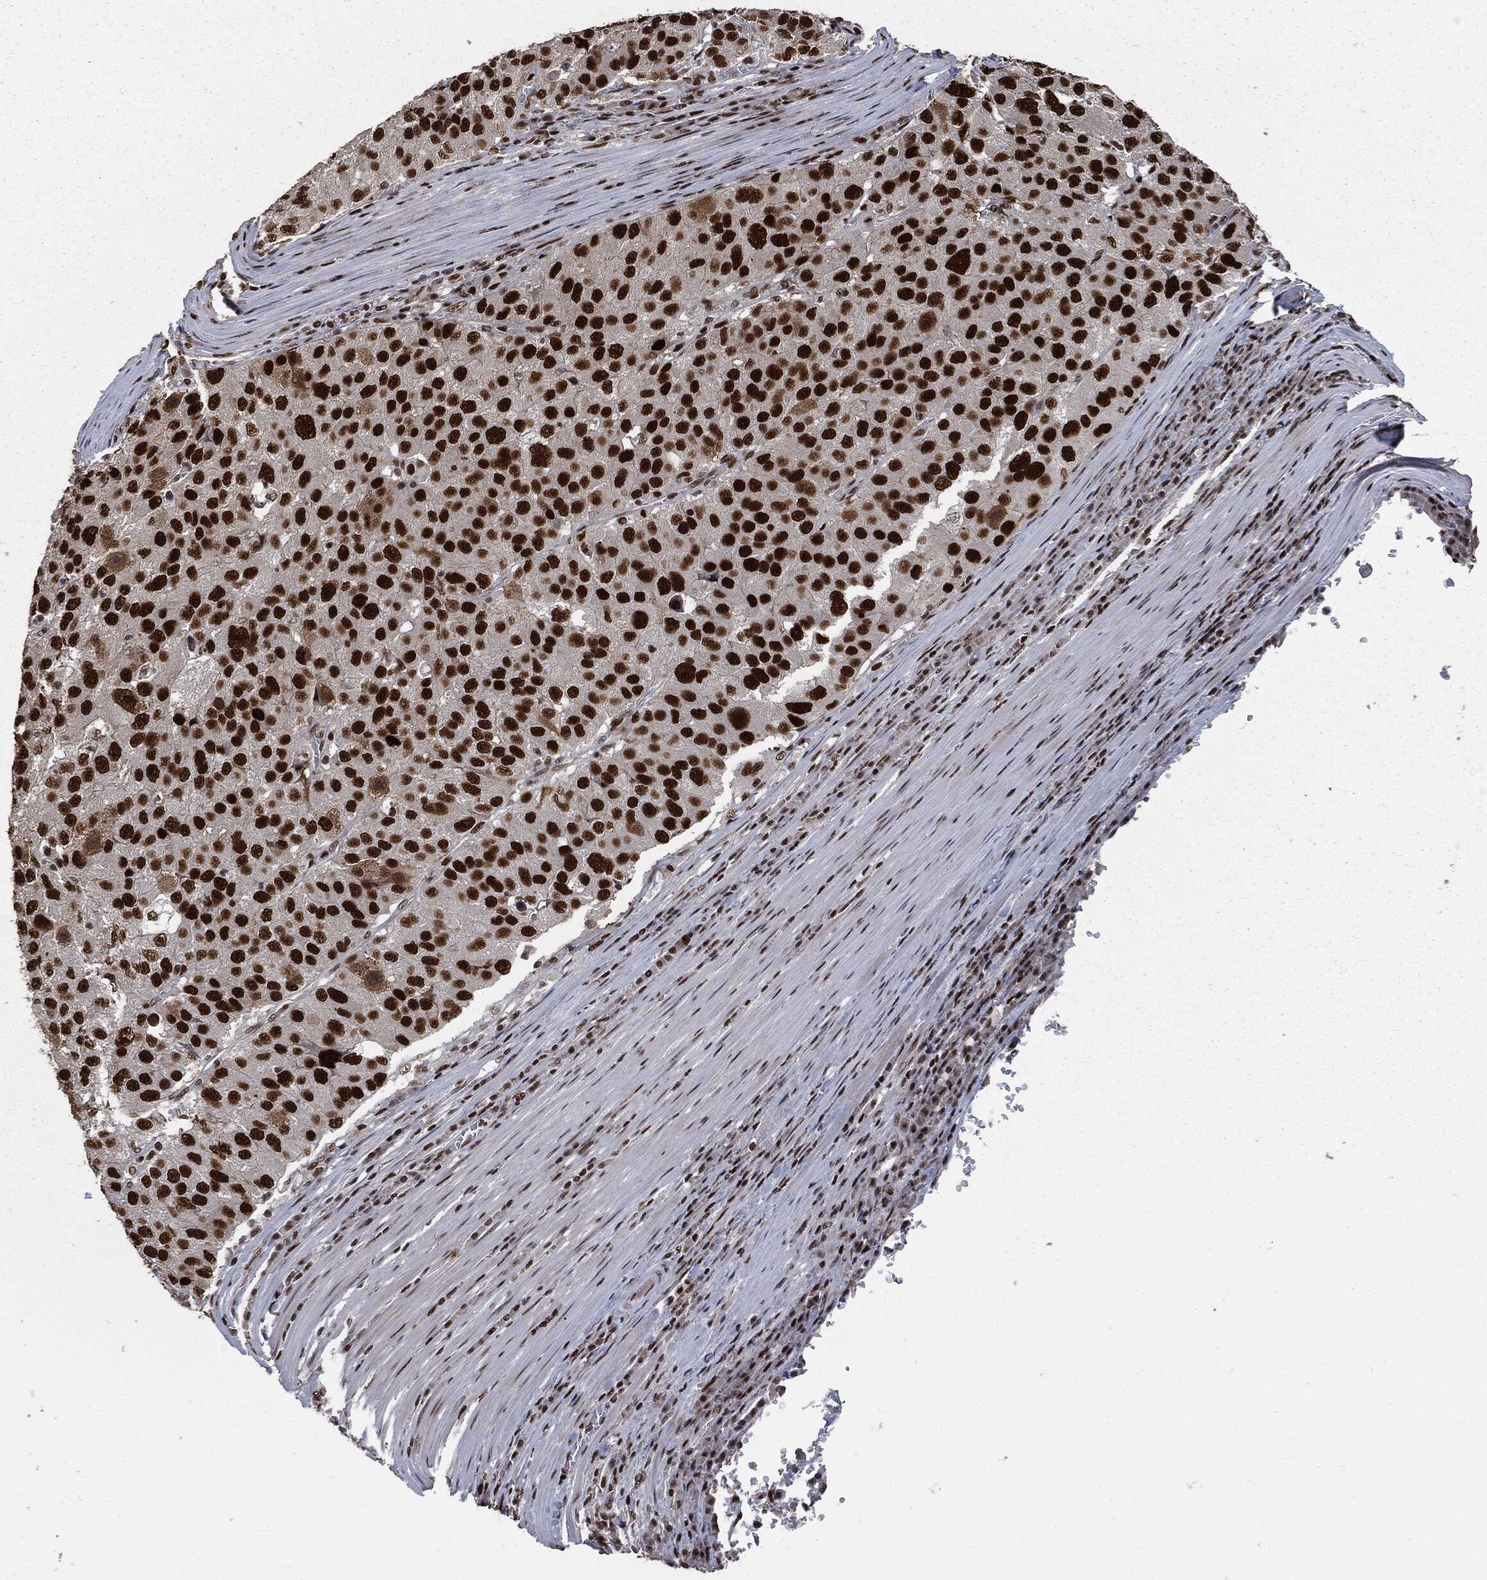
{"staining": {"intensity": "strong", "quantity": ">75%", "location": "nuclear"}, "tissue": "stomach cancer", "cell_type": "Tumor cells", "image_type": "cancer", "snomed": [{"axis": "morphology", "description": "Adenocarcinoma, NOS"}, {"axis": "topography", "description": "Stomach"}], "caption": "An image of human stomach cancer stained for a protein displays strong nuclear brown staining in tumor cells.", "gene": "DPH2", "patient": {"sex": "male", "age": 71}}